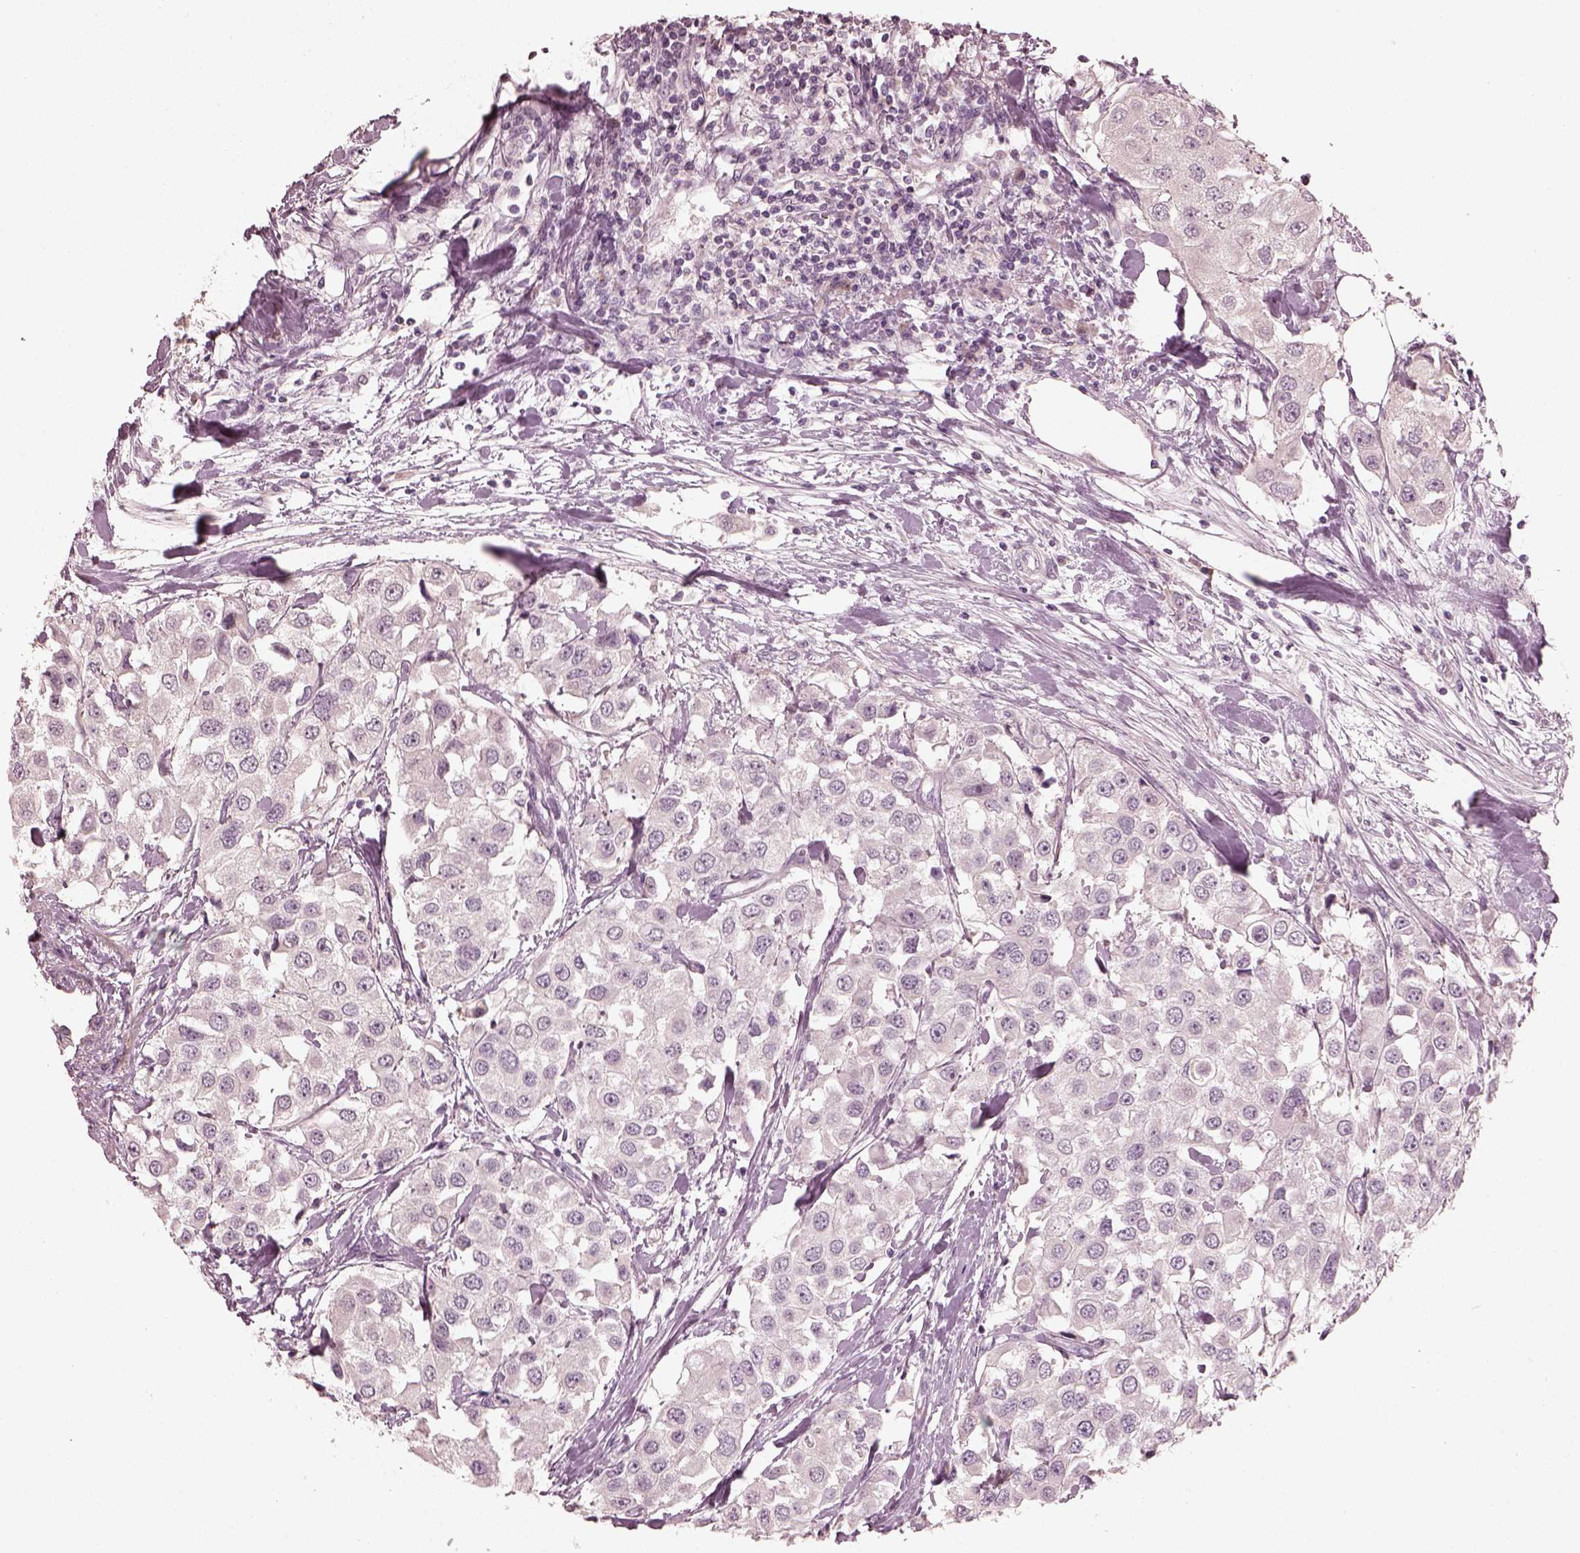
{"staining": {"intensity": "negative", "quantity": "none", "location": "none"}, "tissue": "urothelial cancer", "cell_type": "Tumor cells", "image_type": "cancer", "snomed": [{"axis": "morphology", "description": "Urothelial carcinoma, High grade"}, {"axis": "topography", "description": "Urinary bladder"}], "caption": "Immunohistochemical staining of urothelial carcinoma (high-grade) displays no significant expression in tumor cells.", "gene": "OPTC", "patient": {"sex": "female", "age": 64}}